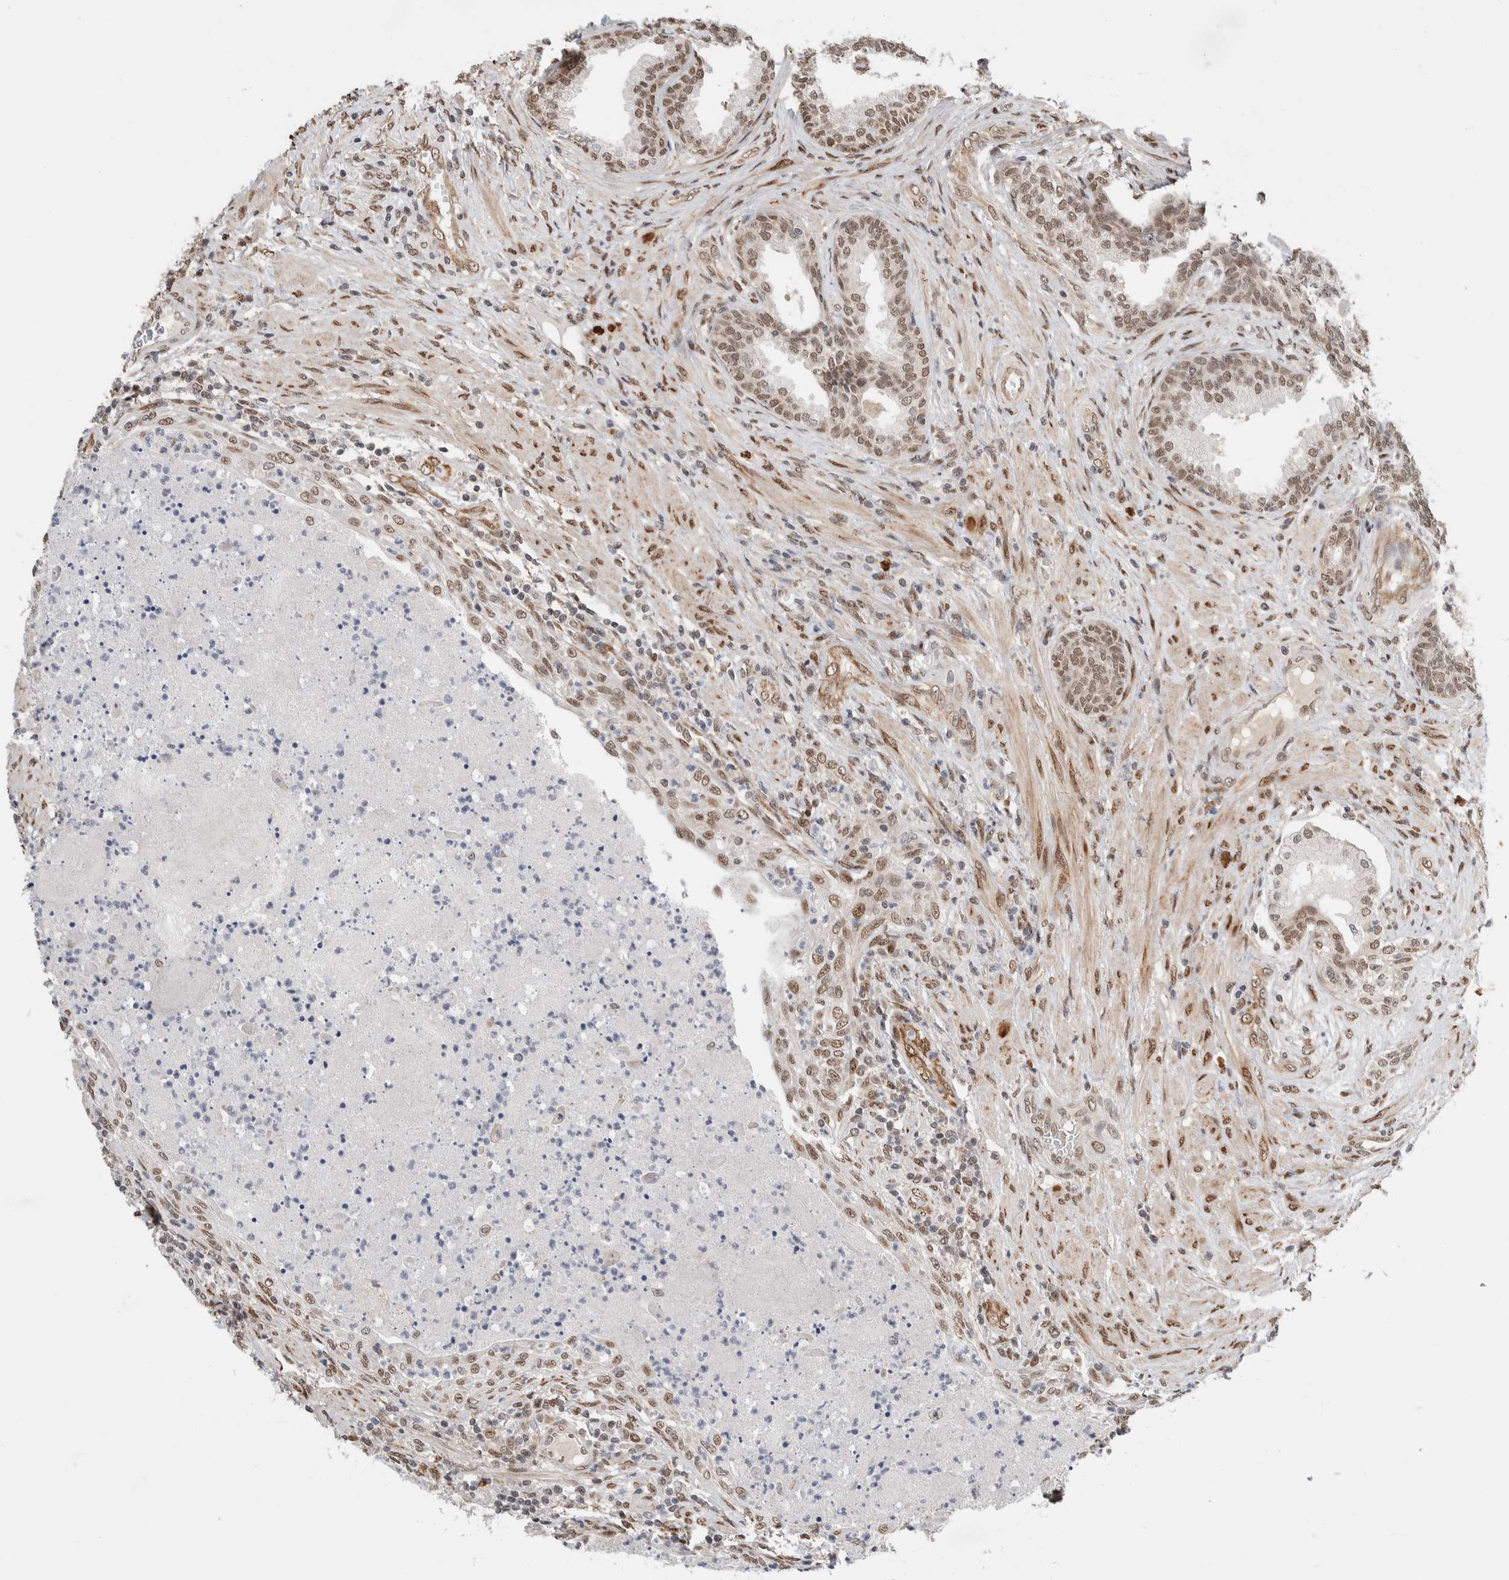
{"staining": {"intensity": "moderate", "quantity": ">75%", "location": "nuclear"}, "tissue": "prostate", "cell_type": "Glandular cells", "image_type": "normal", "snomed": [{"axis": "morphology", "description": "Normal tissue, NOS"}, {"axis": "topography", "description": "Prostate"}], "caption": "Protein expression analysis of unremarkable prostate exhibits moderate nuclear positivity in approximately >75% of glandular cells. The staining was performed using DAB, with brown indicating positive protein expression. Nuclei are stained blue with hematoxylin.", "gene": "TNRC18", "patient": {"sex": "male", "age": 76}}